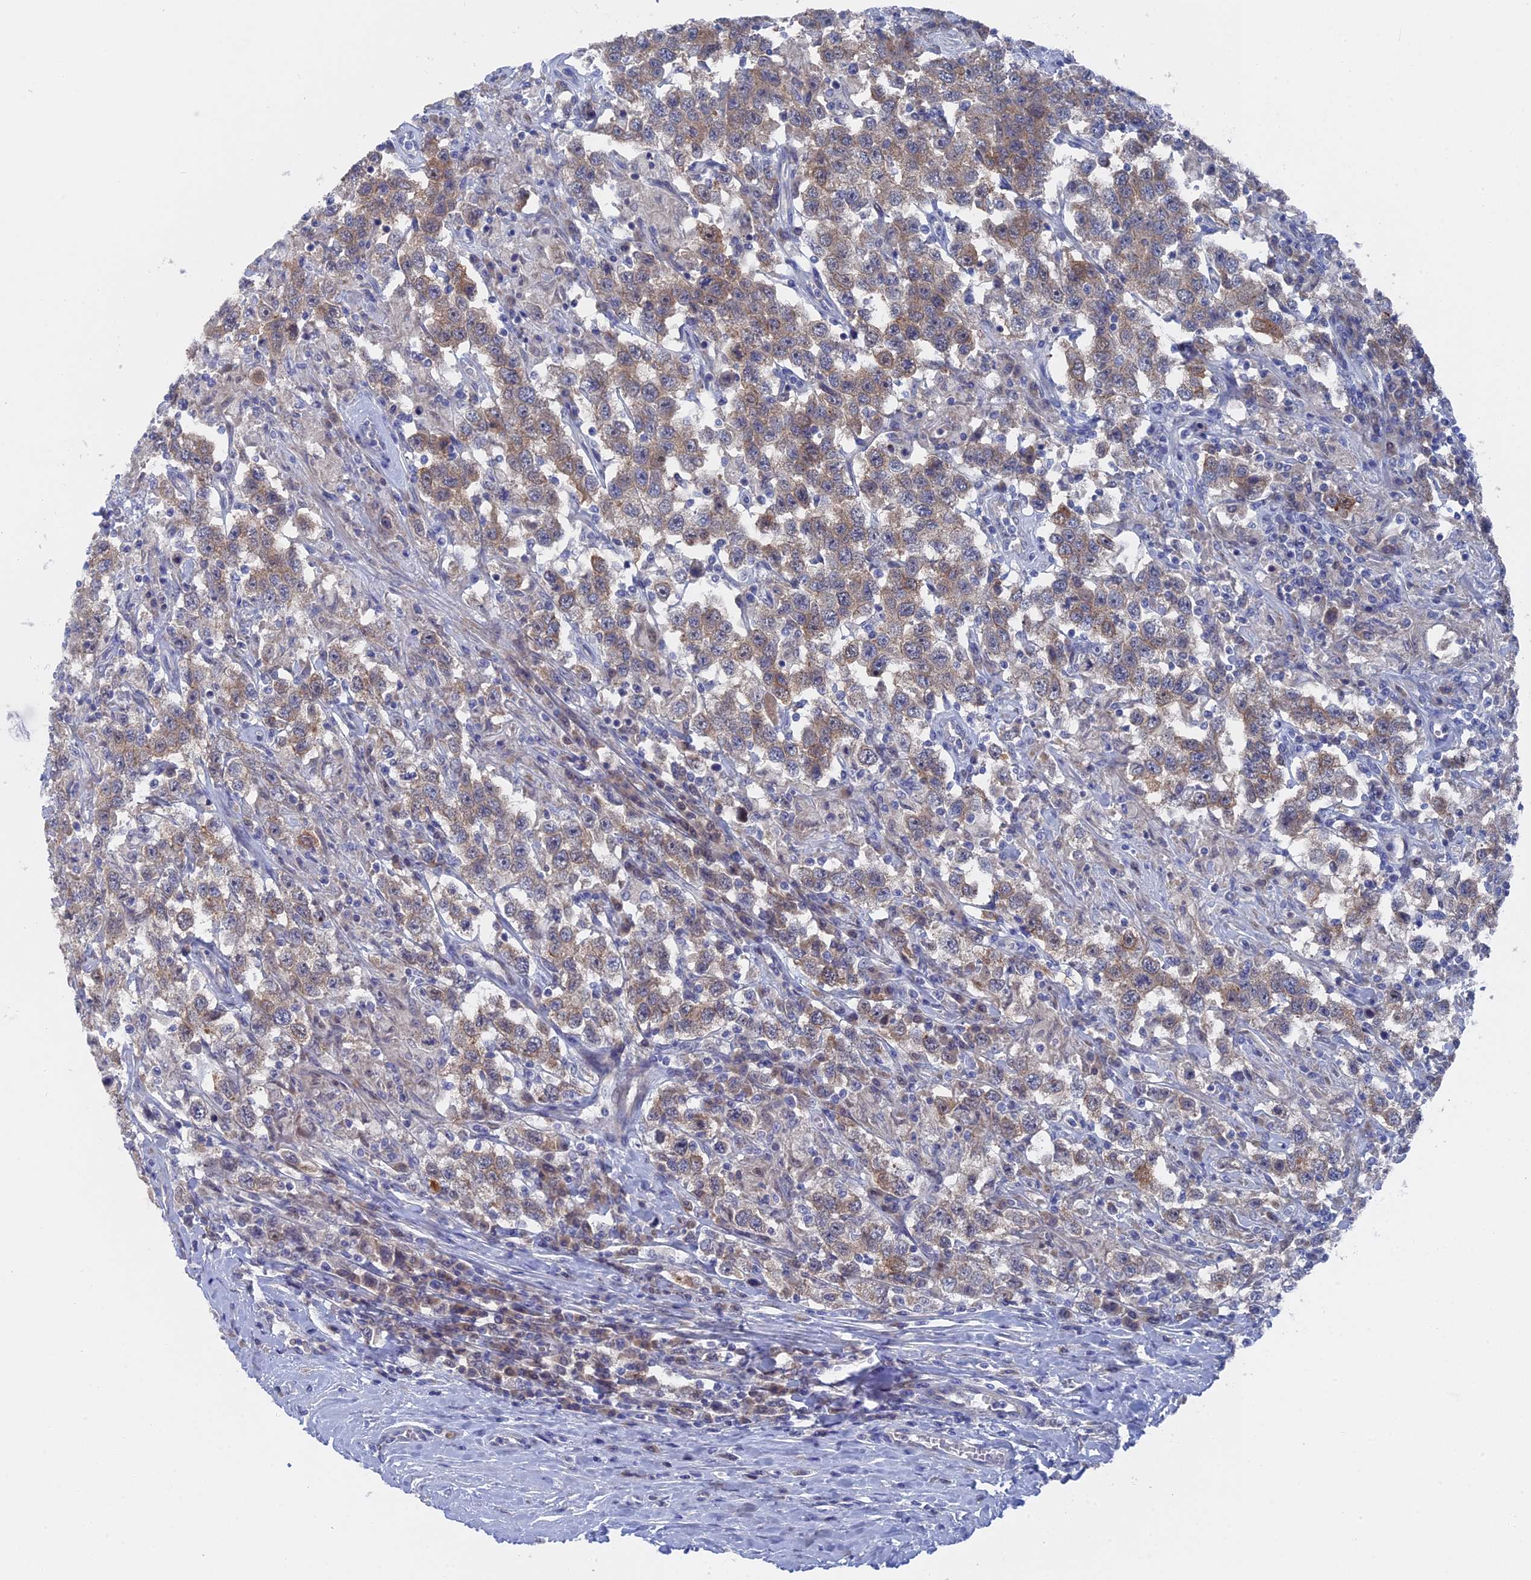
{"staining": {"intensity": "weak", "quantity": "25%-75%", "location": "cytoplasmic/membranous"}, "tissue": "testis cancer", "cell_type": "Tumor cells", "image_type": "cancer", "snomed": [{"axis": "morphology", "description": "Seminoma, NOS"}, {"axis": "topography", "description": "Testis"}], "caption": "A high-resolution image shows immunohistochemistry (IHC) staining of testis seminoma, which exhibits weak cytoplasmic/membranous staining in about 25%-75% of tumor cells.", "gene": "TMEM161A", "patient": {"sex": "male", "age": 41}}